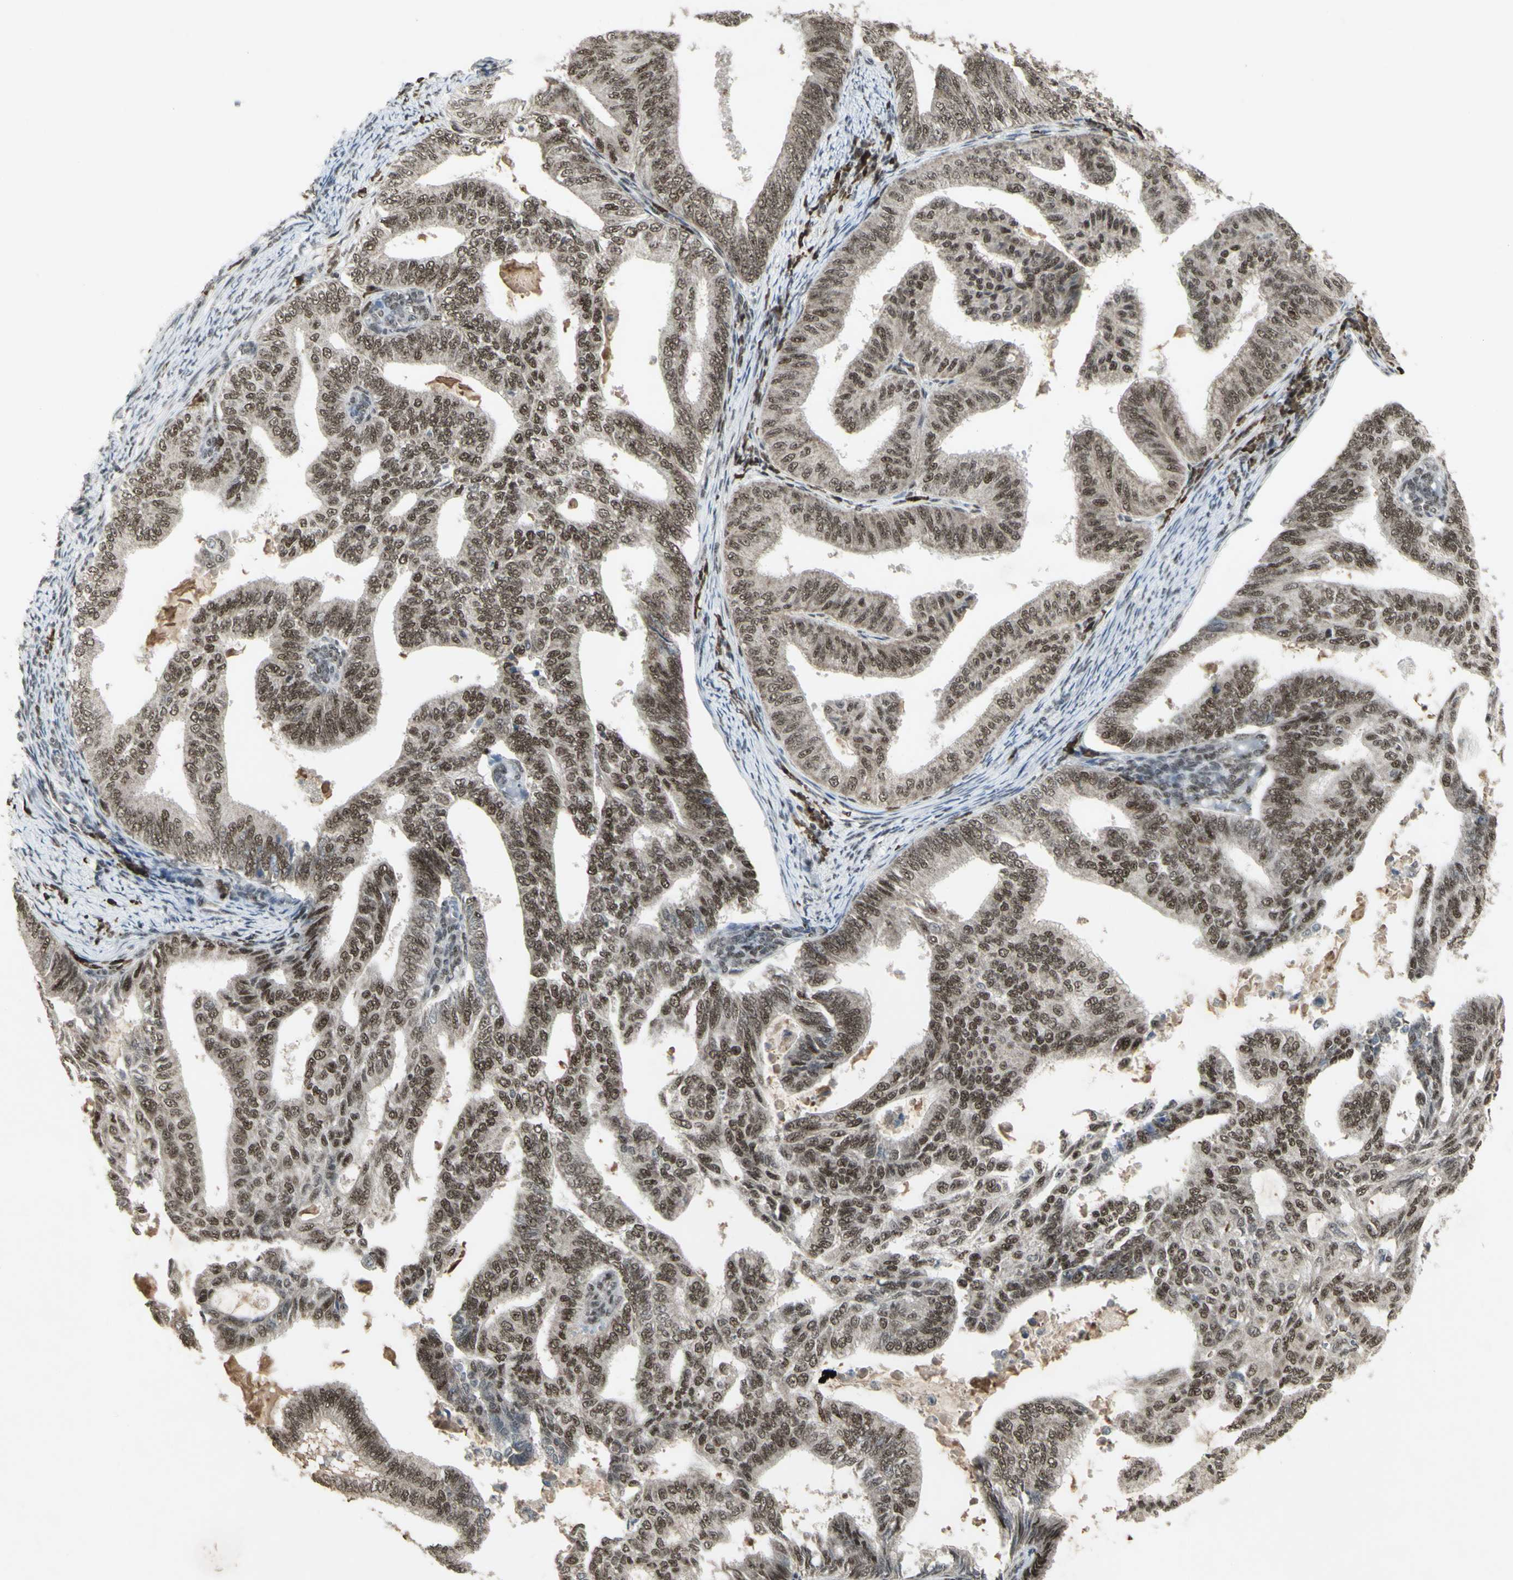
{"staining": {"intensity": "moderate", "quantity": ">75%", "location": "cytoplasmic/membranous,nuclear"}, "tissue": "endometrial cancer", "cell_type": "Tumor cells", "image_type": "cancer", "snomed": [{"axis": "morphology", "description": "Adenocarcinoma, NOS"}, {"axis": "topography", "description": "Endometrium"}], "caption": "Protein staining of adenocarcinoma (endometrial) tissue shows moderate cytoplasmic/membranous and nuclear expression in about >75% of tumor cells.", "gene": "CCNT1", "patient": {"sex": "female", "age": 58}}